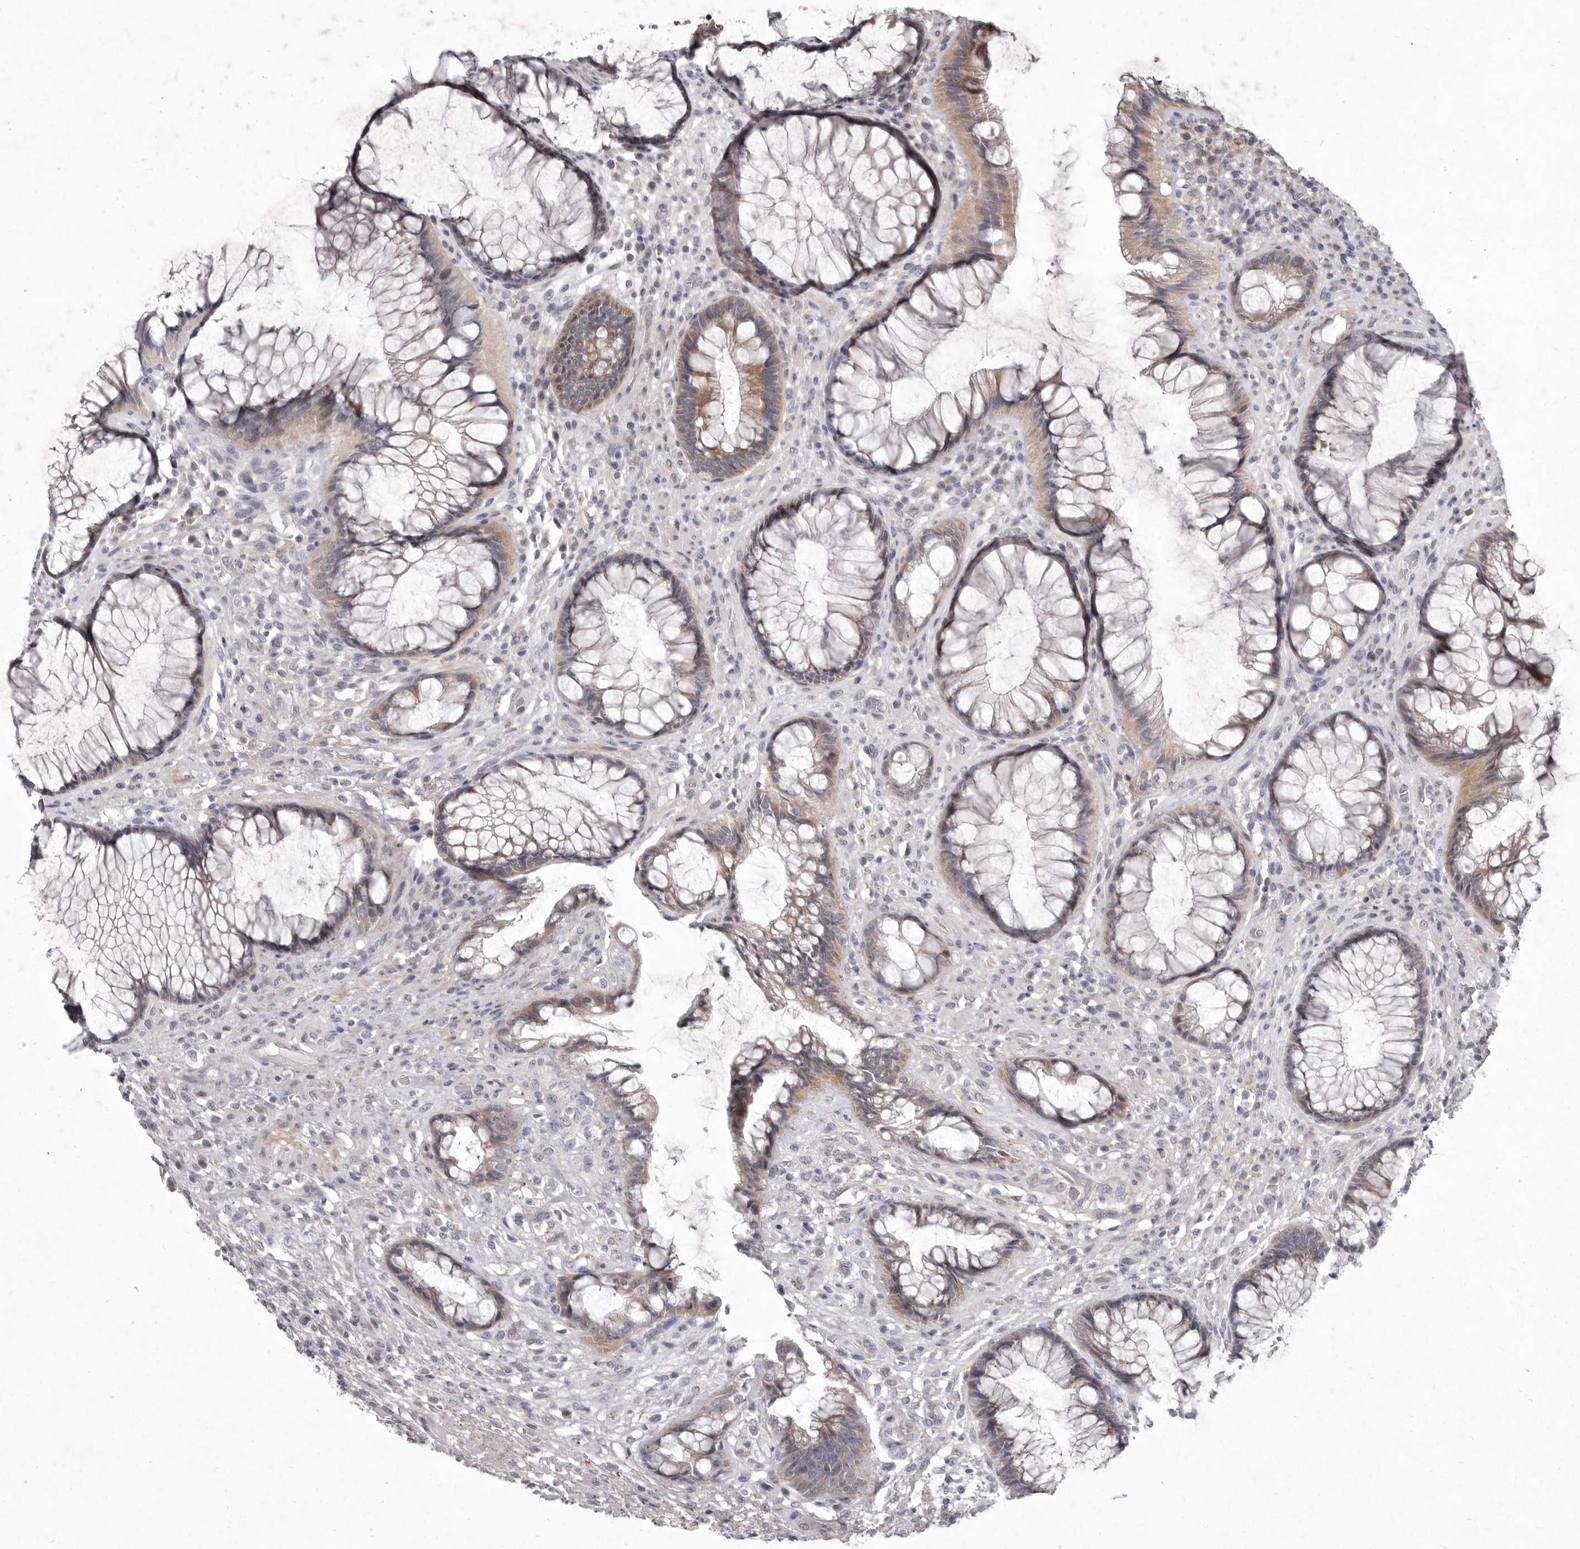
{"staining": {"intensity": "moderate", "quantity": "25%-75%", "location": "cytoplasmic/membranous"}, "tissue": "rectum", "cell_type": "Glandular cells", "image_type": "normal", "snomed": [{"axis": "morphology", "description": "Normal tissue, NOS"}, {"axis": "topography", "description": "Rectum"}], "caption": "Immunohistochemical staining of unremarkable human rectum demonstrates medium levels of moderate cytoplasmic/membranous staining in about 25%-75% of glandular cells.", "gene": "P2RX6", "patient": {"sex": "male", "age": 51}}